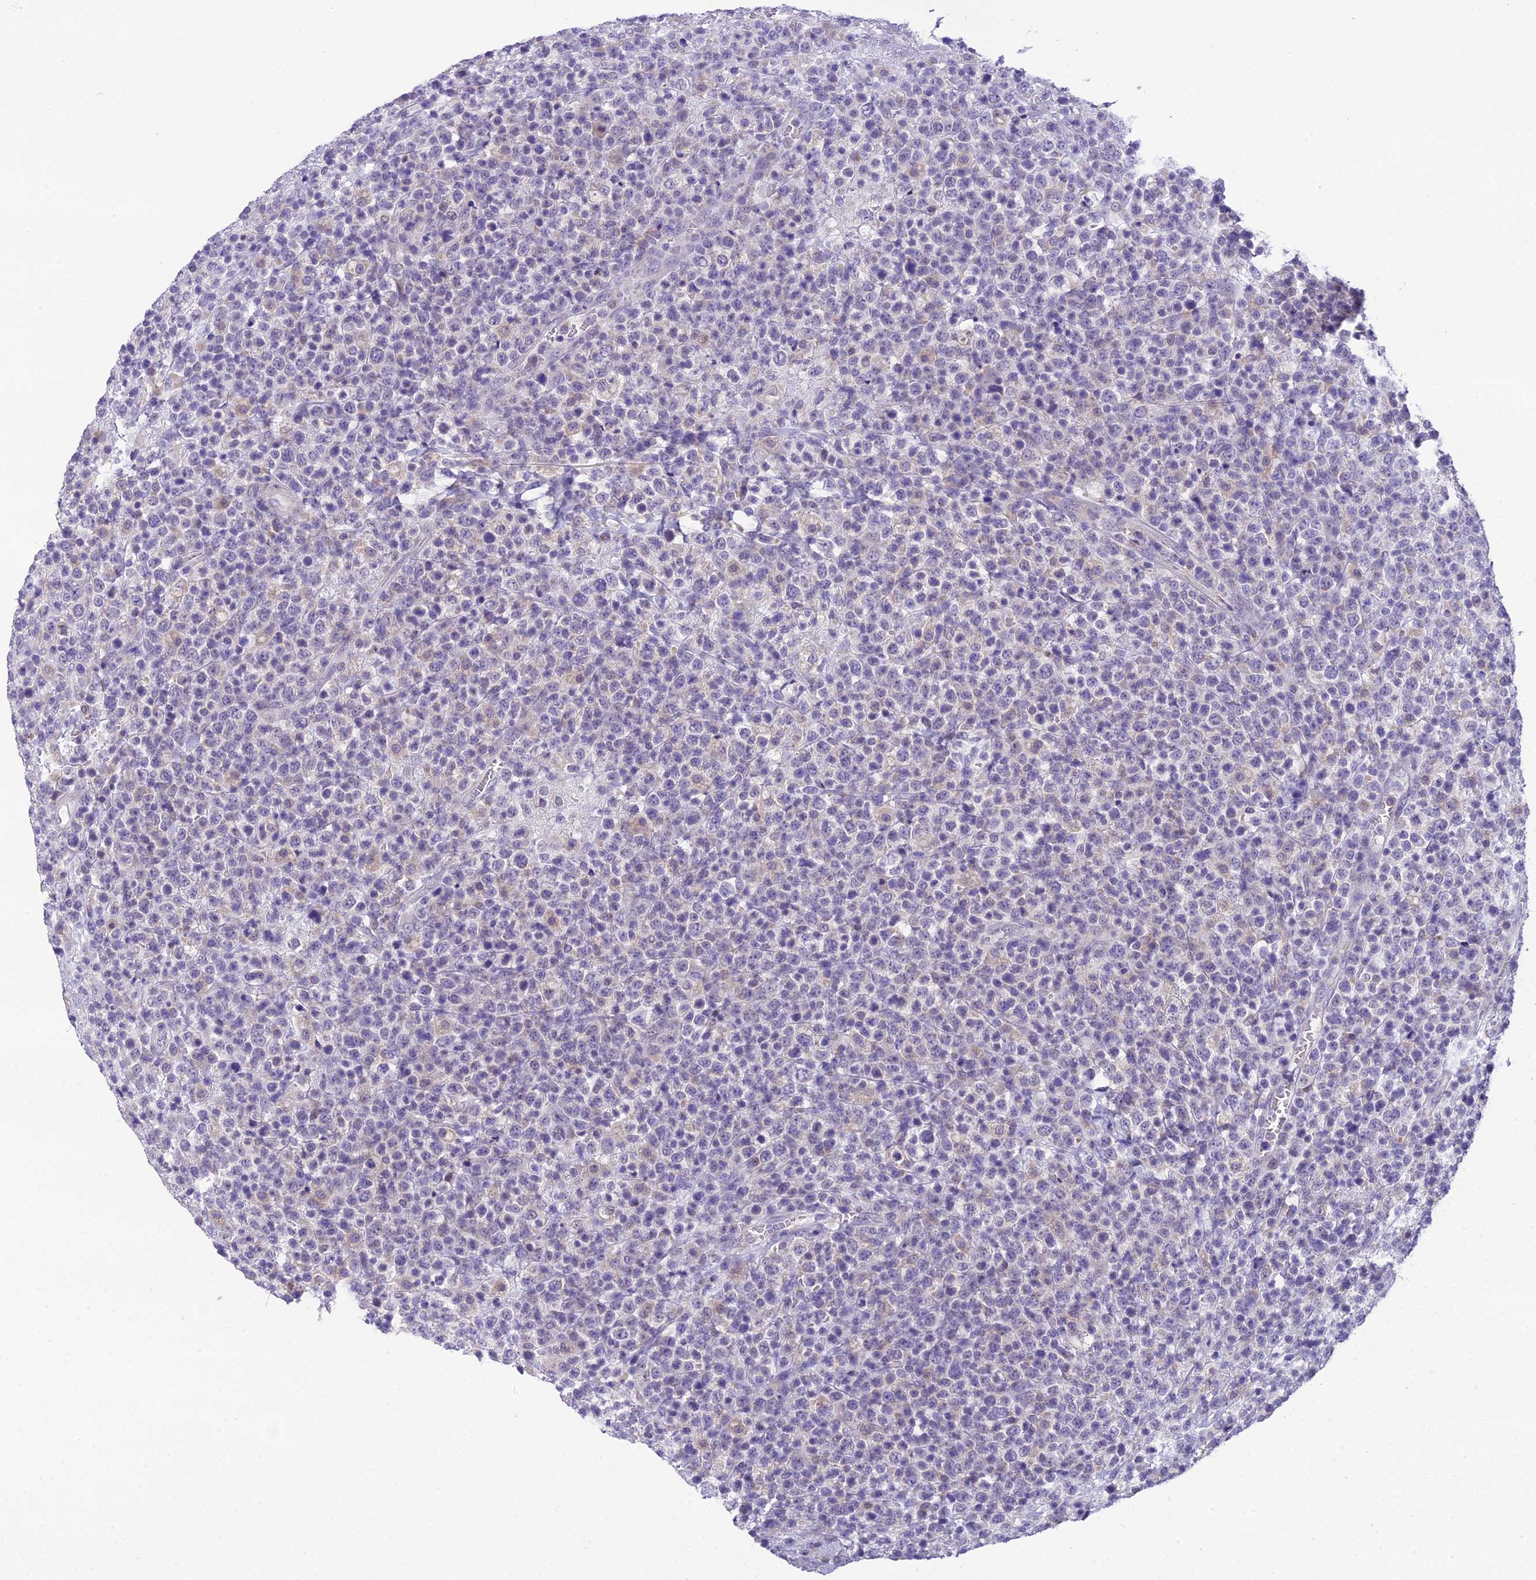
{"staining": {"intensity": "negative", "quantity": "none", "location": "none"}, "tissue": "lymphoma", "cell_type": "Tumor cells", "image_type": "cancer", "snomed": [{"axis": "morphology", "description": "Malignant lymphoma, non-Hodgkin's type, High grade"}, {"axis": "topography", "description": "Colon"}], "caption": "There is no significant expression in tumor cells of lymphoma.", "gene": "MIIP", "patient": {"sex": "female", "age": 53}}